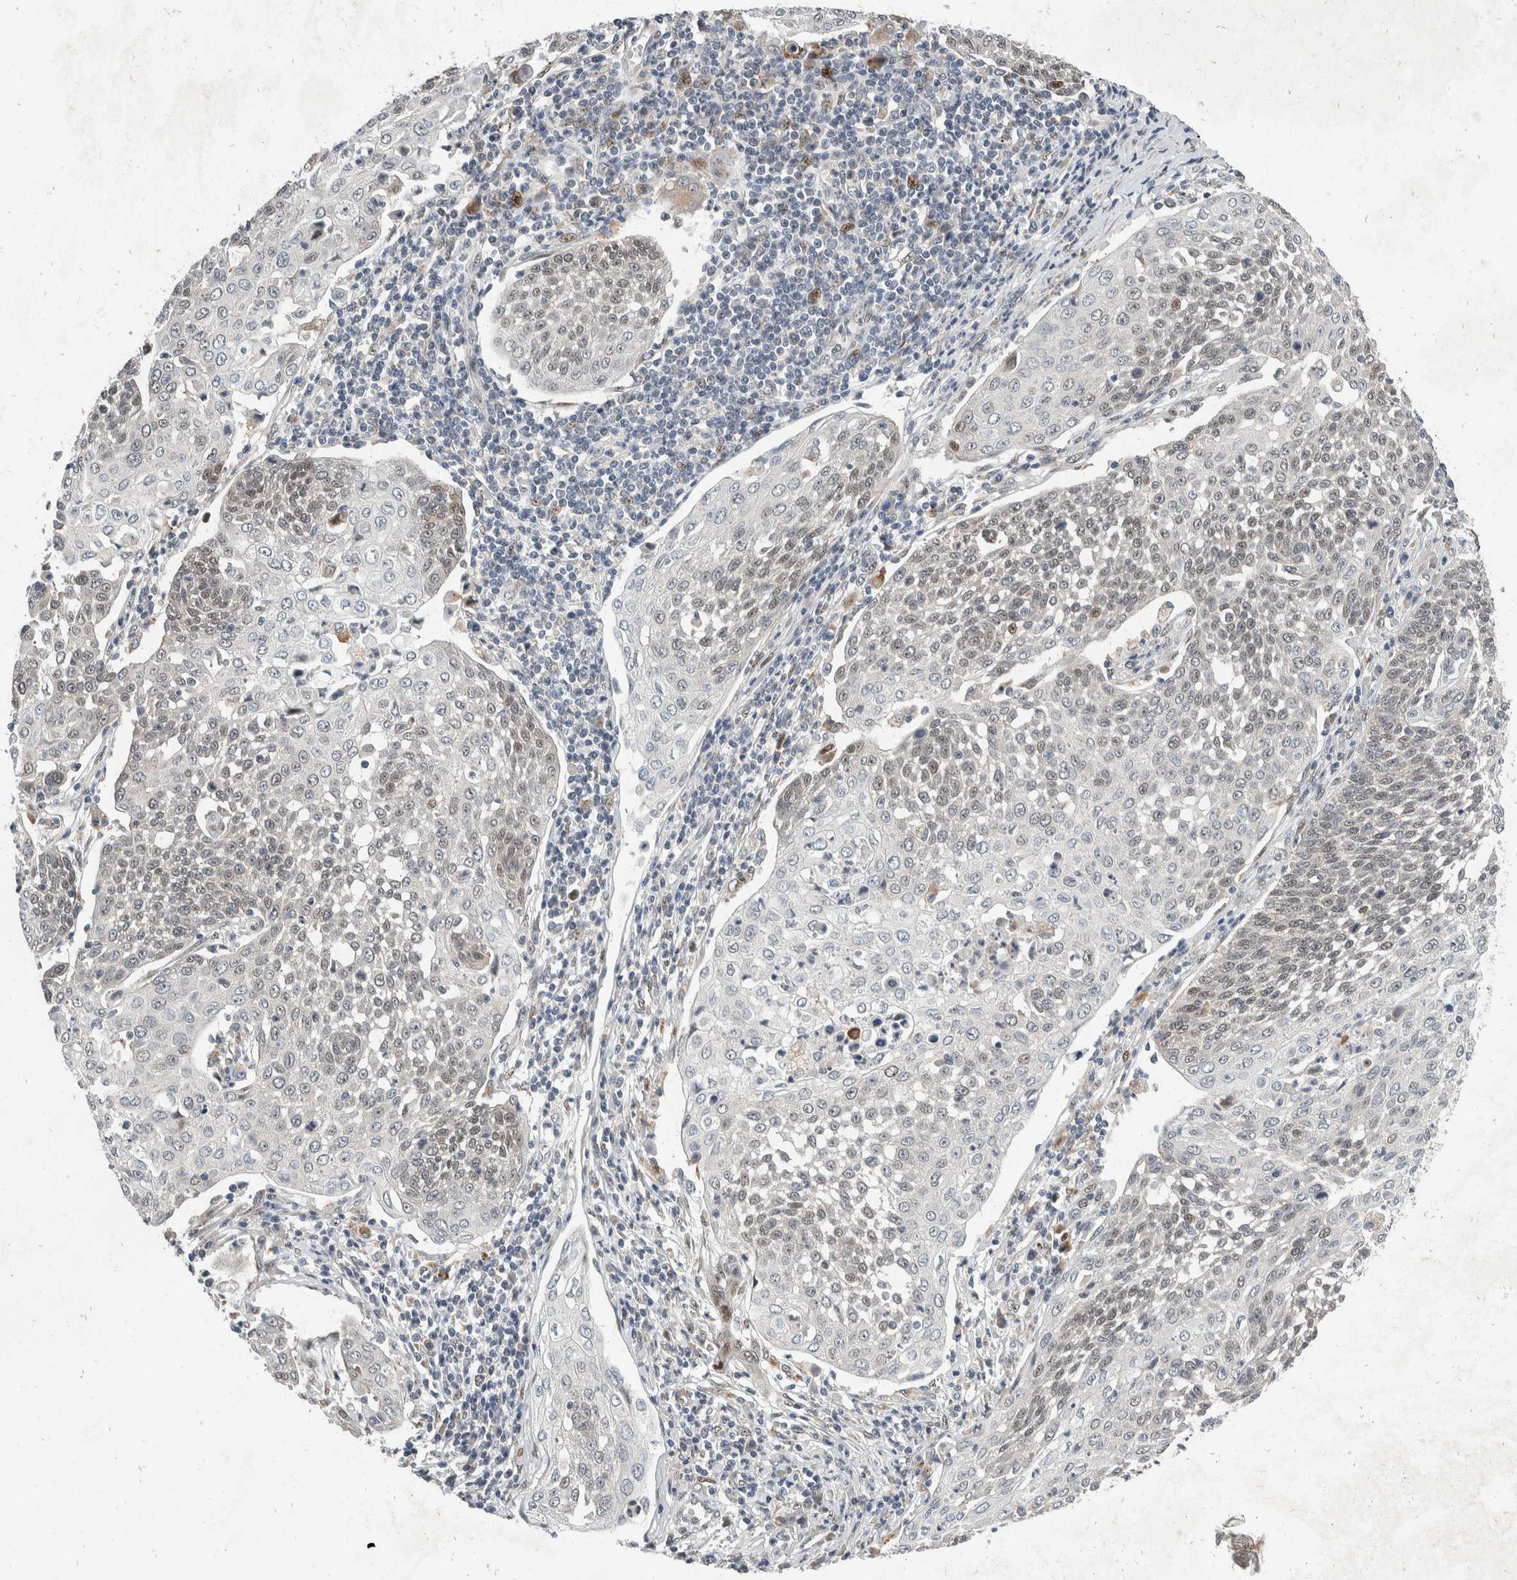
{"staining": {"intensity": "weak", "quantity": ">75%", "location": "nuclear"}, "tissue": "cervical cancer", "cell_type": "Tumor cells", "image_type": "cancer", "snomed": [{"axis": "morphology", "description": "Squamous cell carcinoma, NOS"}, {"axis": "topography", "description": "Cervix"}], "caption": "About >75% of tumor cells in human cervical cancer (squamous cell carcinoma) display weak nuclear protein staining as visualized by brown immunohistochemical staining.", "gene": "ZNF703", "patient": {"sex": "female", "age": 34}}